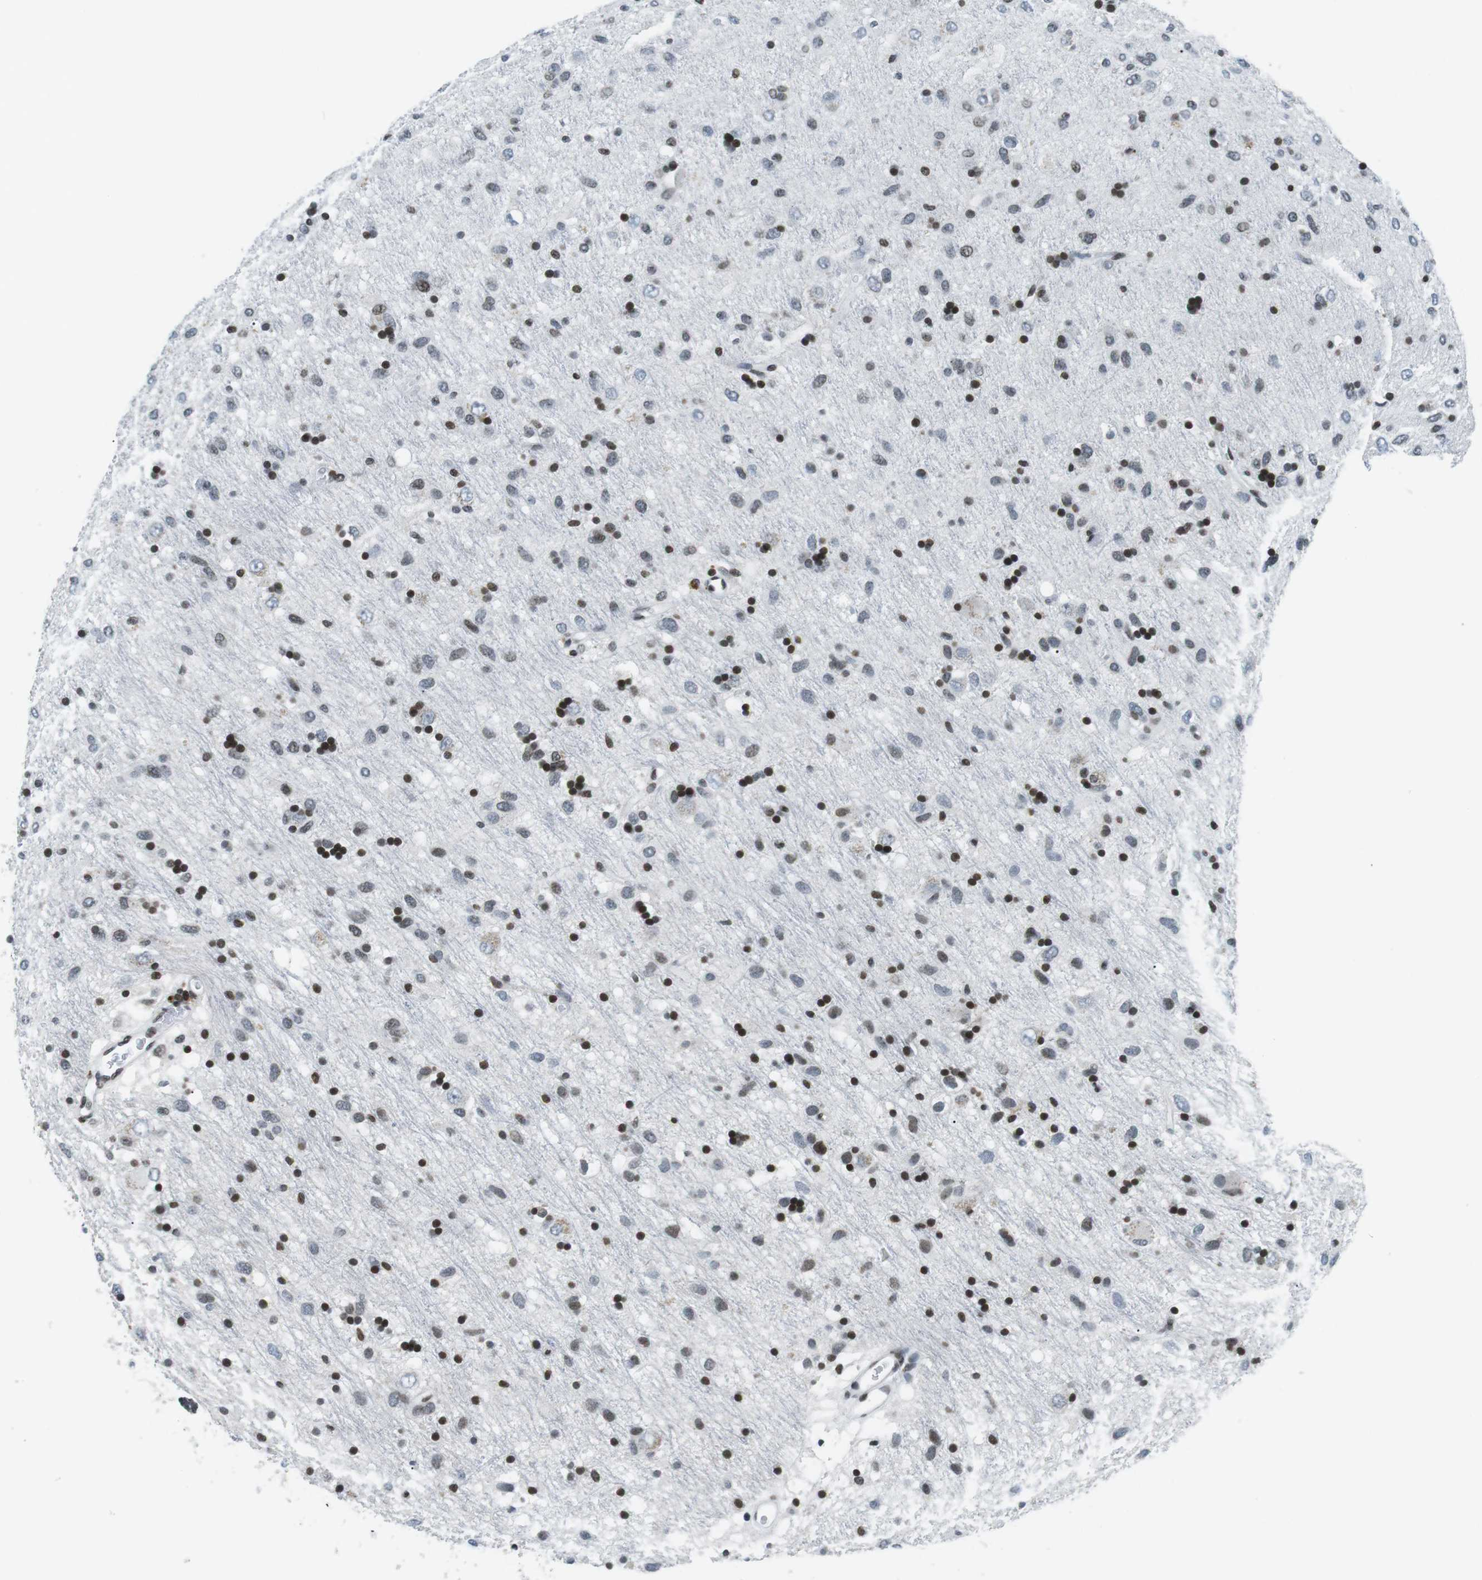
{"staining": {"intensity": "strong", "quantity": "25%-75%", "location": "nuclear"}, "tissue": "glioma", "cell_type": "Tumor cells", "image_type": "cancer", "snomed": [{"axis": "morphology", "description": "Glioma, malignant, Low grade"}, {"axis": "topography", "description": "Brain"}], "caption": "Protein expression analysis of malignant glioma (low-grade) displays strong nuclear positivity in approximately 25%-75% of tumor cells. (DAB = brown stain, brightfield microscopy at high magnification).", "gene": "E2F2", "patient": {"sex": "male", "age": 77}}